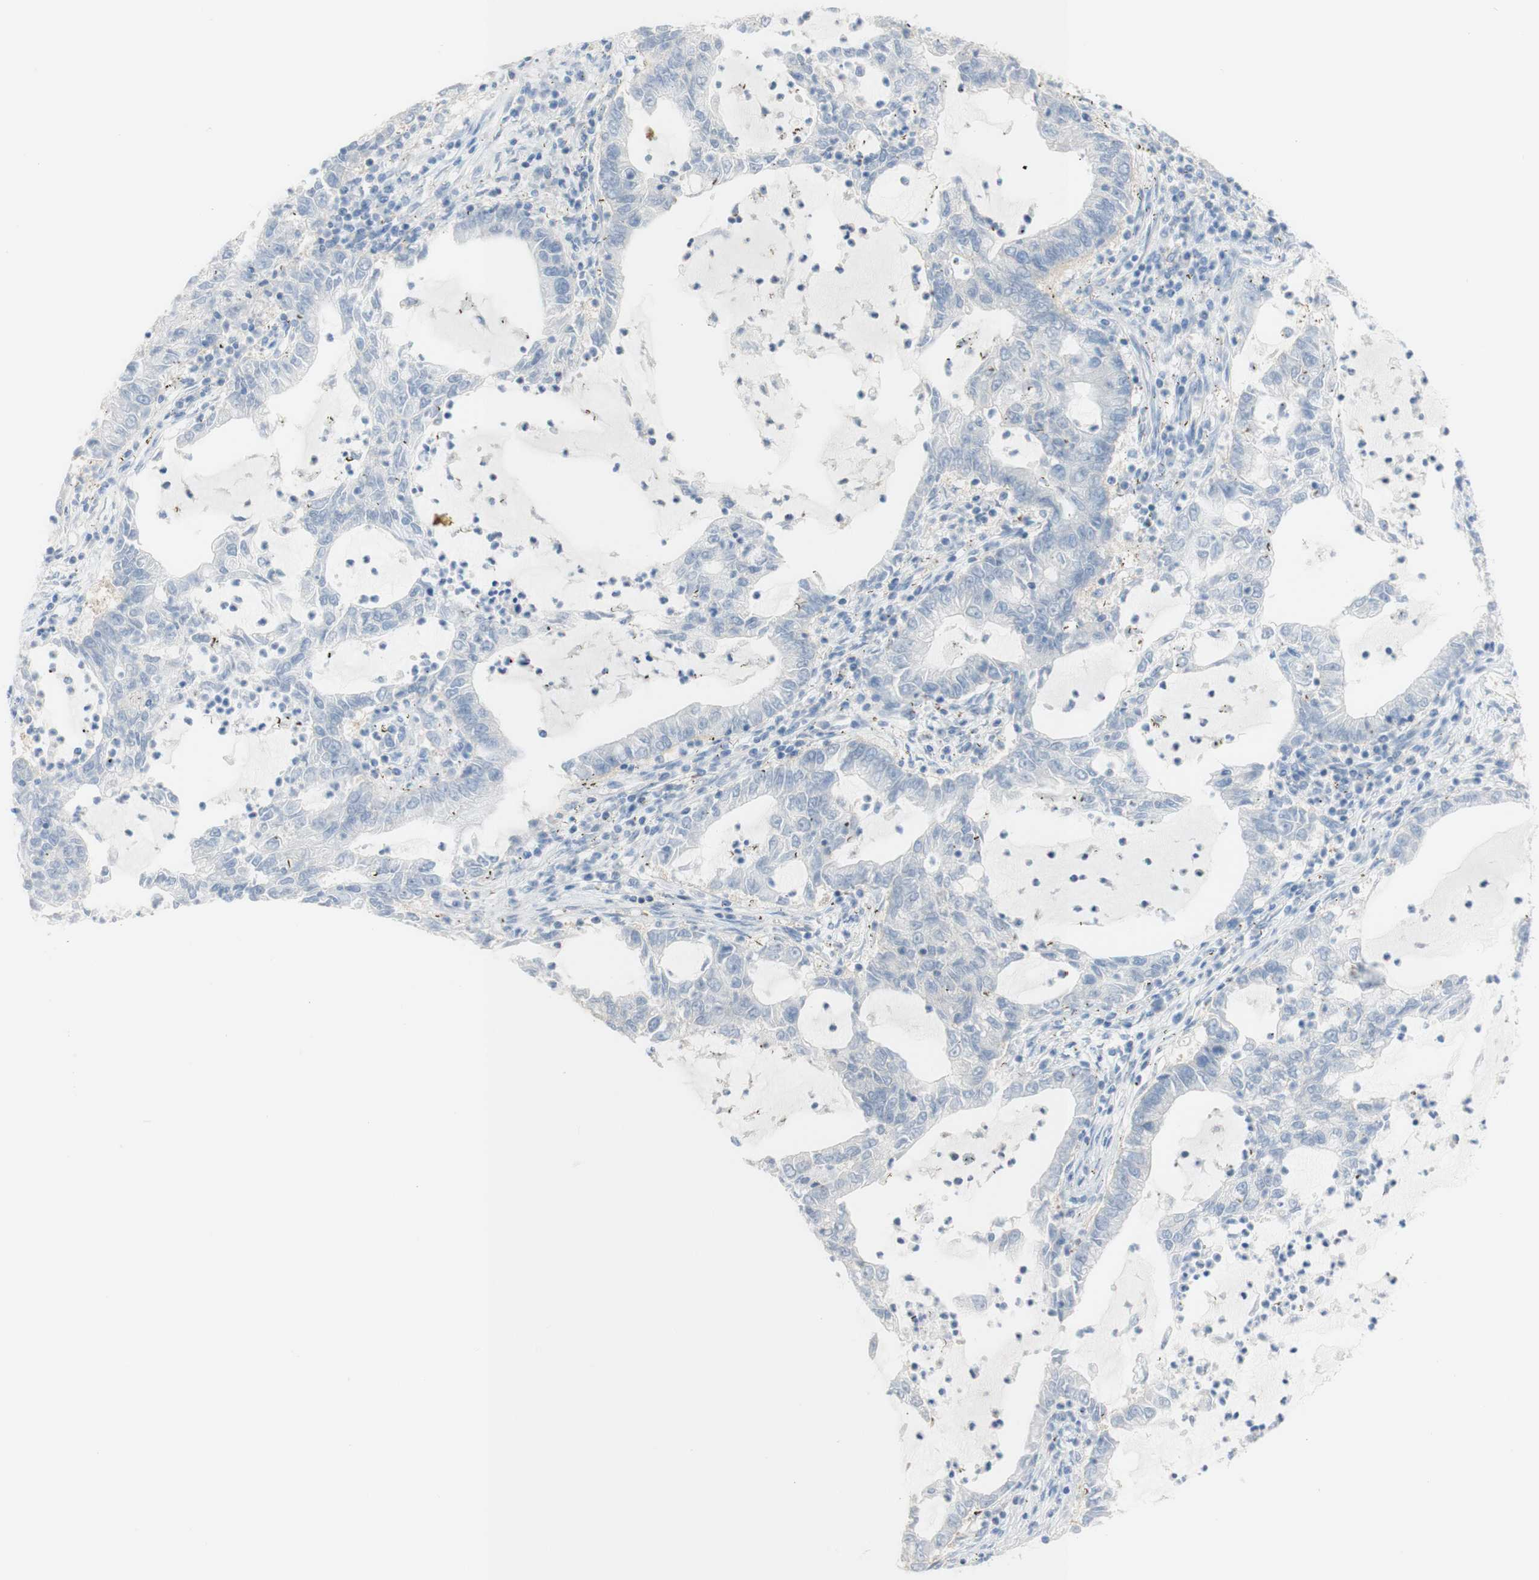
{"staining": {"intensity": "negative", "quantity": "none", "location": "none"}, "tissue": "lung cancer", "cell_type": "Tumor cells", "image_type": "cancer", "snomed": [{"axis": "morphology", "description": "Adenocarcinoma, NOS"}, {"axis": "topography", "description": "Lung"}], "caption": "Protein analysis of adenocarcinoma (lung) displays no significant staining in tumor cells.", "gene": "ATP2B1", "patient": {"sex": "female", "age": 51}}